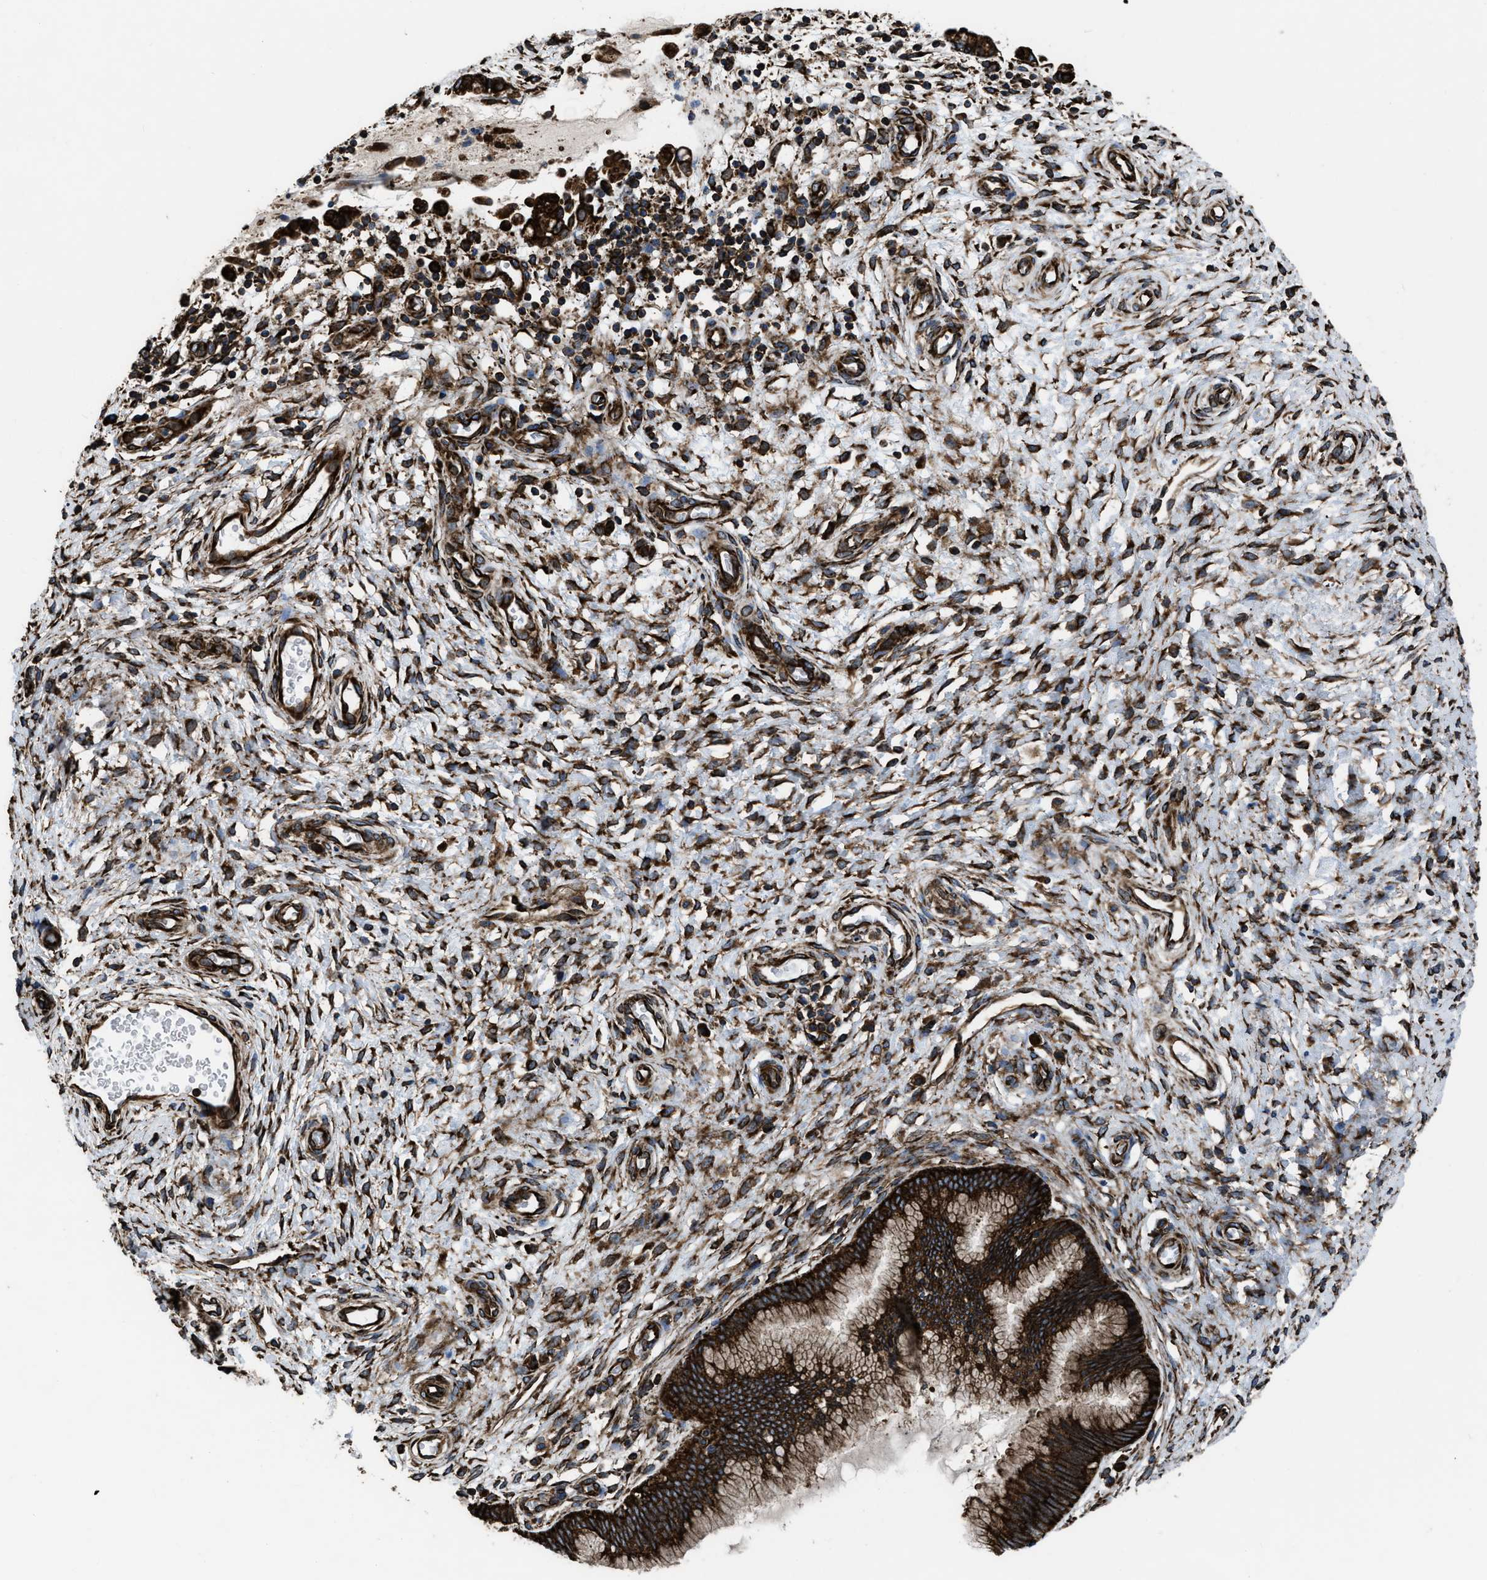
{"staining": {"intensity": "strong", "quantity": ">75%", "location": "cytoplasmic/membranous"}, "tissue": "cervix", "cell_type": "Glandular cells", "image_type": "normal", "snomed": [{"axis": "morphology", "description": "Normal tissue, NOS"}, {"axis": "topography", "description": "Cervix"}], "caption": "Protein analysis of benign cervix demonstrates strong cytoplasmic/membranous expression in approximately >75% of glandular cells.", "gene": "CAPRIN1", "patient": {"sex": "female", "age": 55}}